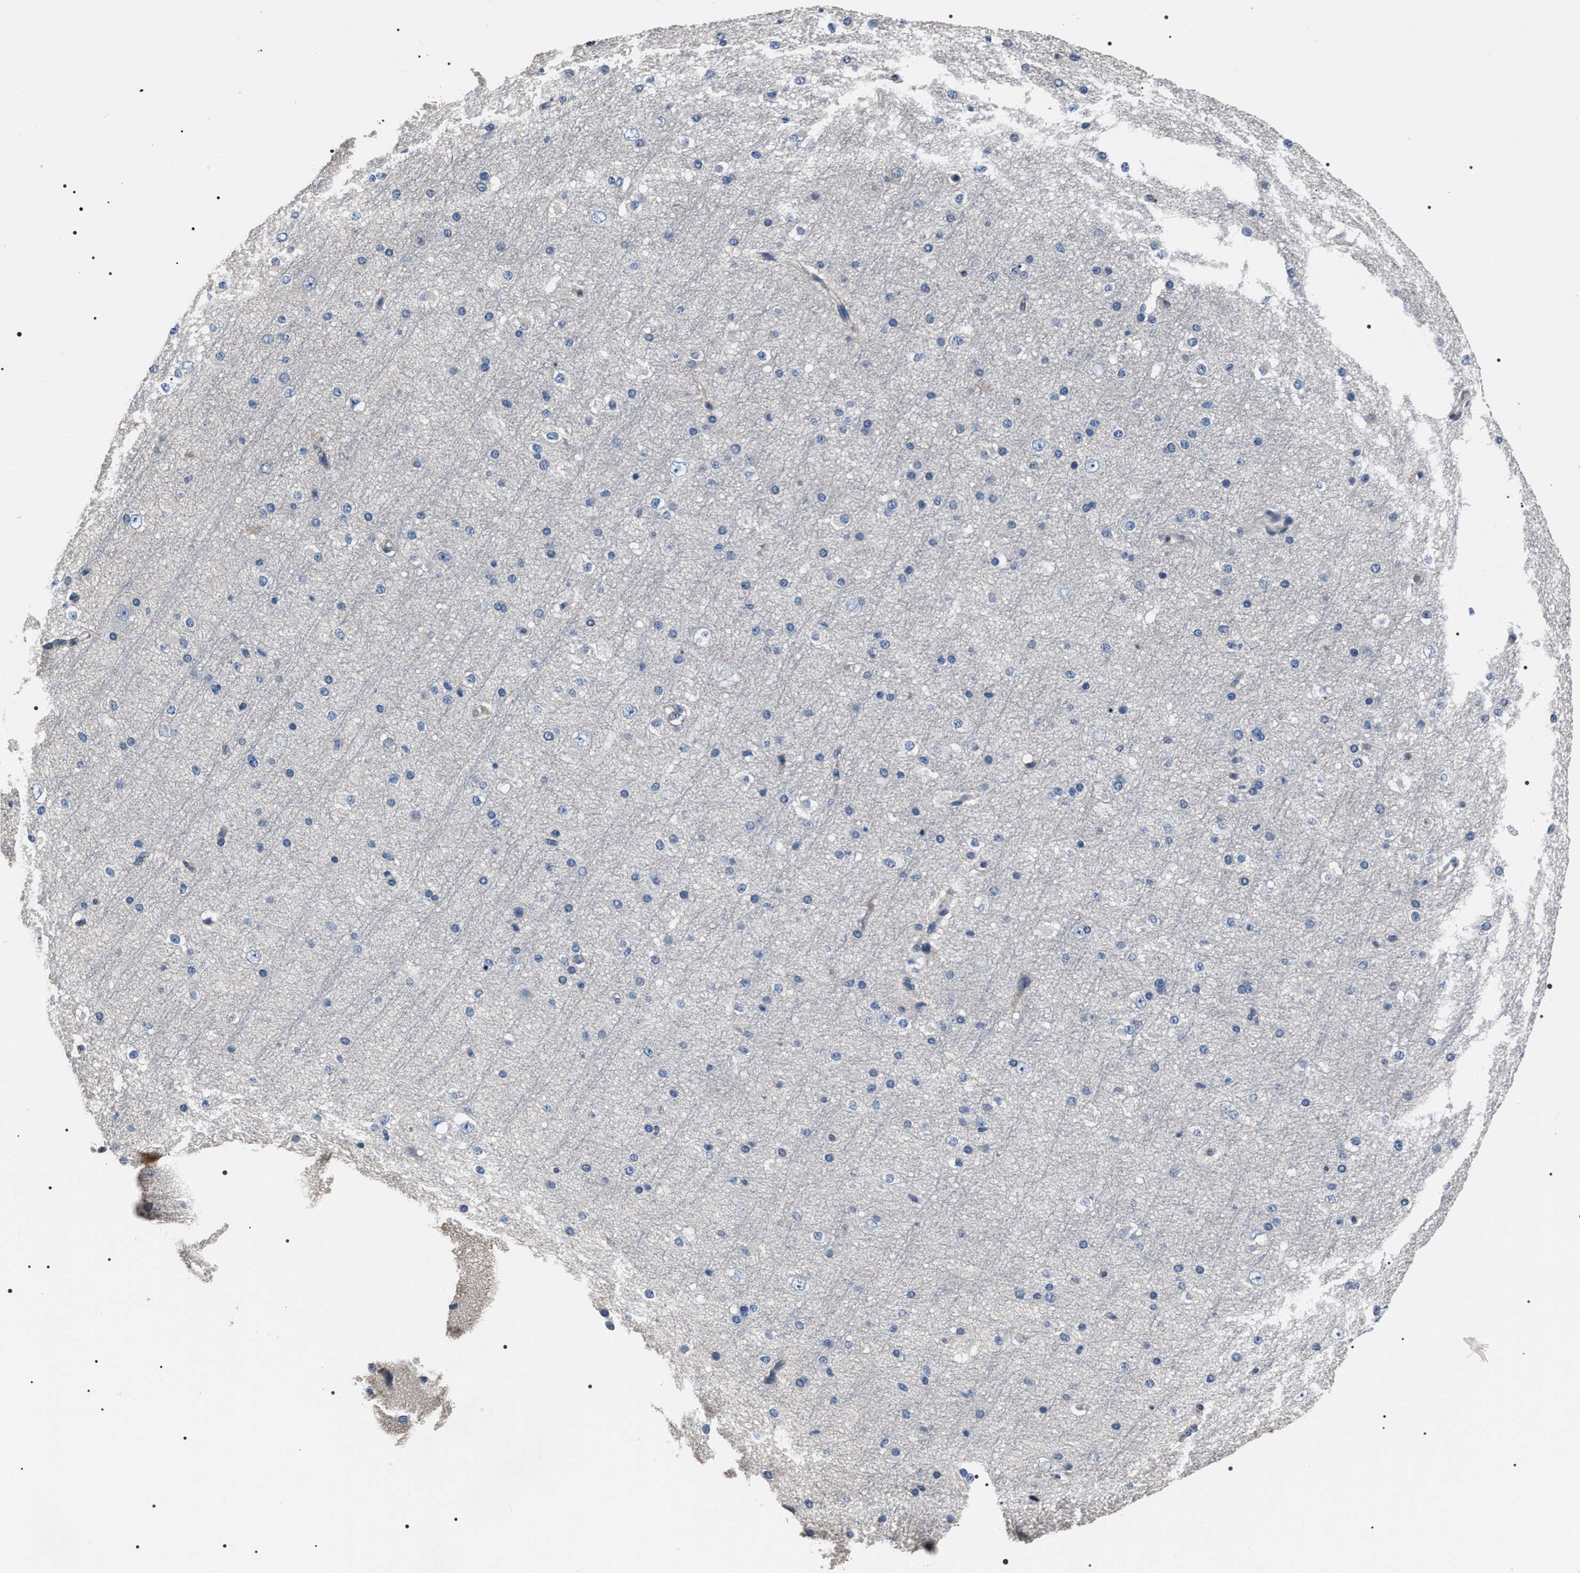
{"staining": {"intensity": "negative", "quantity": "none", "location": "none"}, "tissue": "cerebral cortex", "cell_type": "Endothelial cells", "image_type": "normal", "snomed": [{"axis": "morphology", "description": "Normal tissue, NOS"}, {"axis": "morphology", "description": "Developmental malformation"}, {"axis": "topography", "description": "Cerebral cortex"}], "caption": "A histopathology image of cerebral cortex stained for a protein shows no brown staining in endothelial cells. (Stains: DAB (3,3'-diaminobenzidine) immunohistochemistry with hematoxylin counter stain, Microscopy: brightfield microscopy at high magnification).", "gene": "TRIM54", "patient": {"sex": "female", "age": 30}}